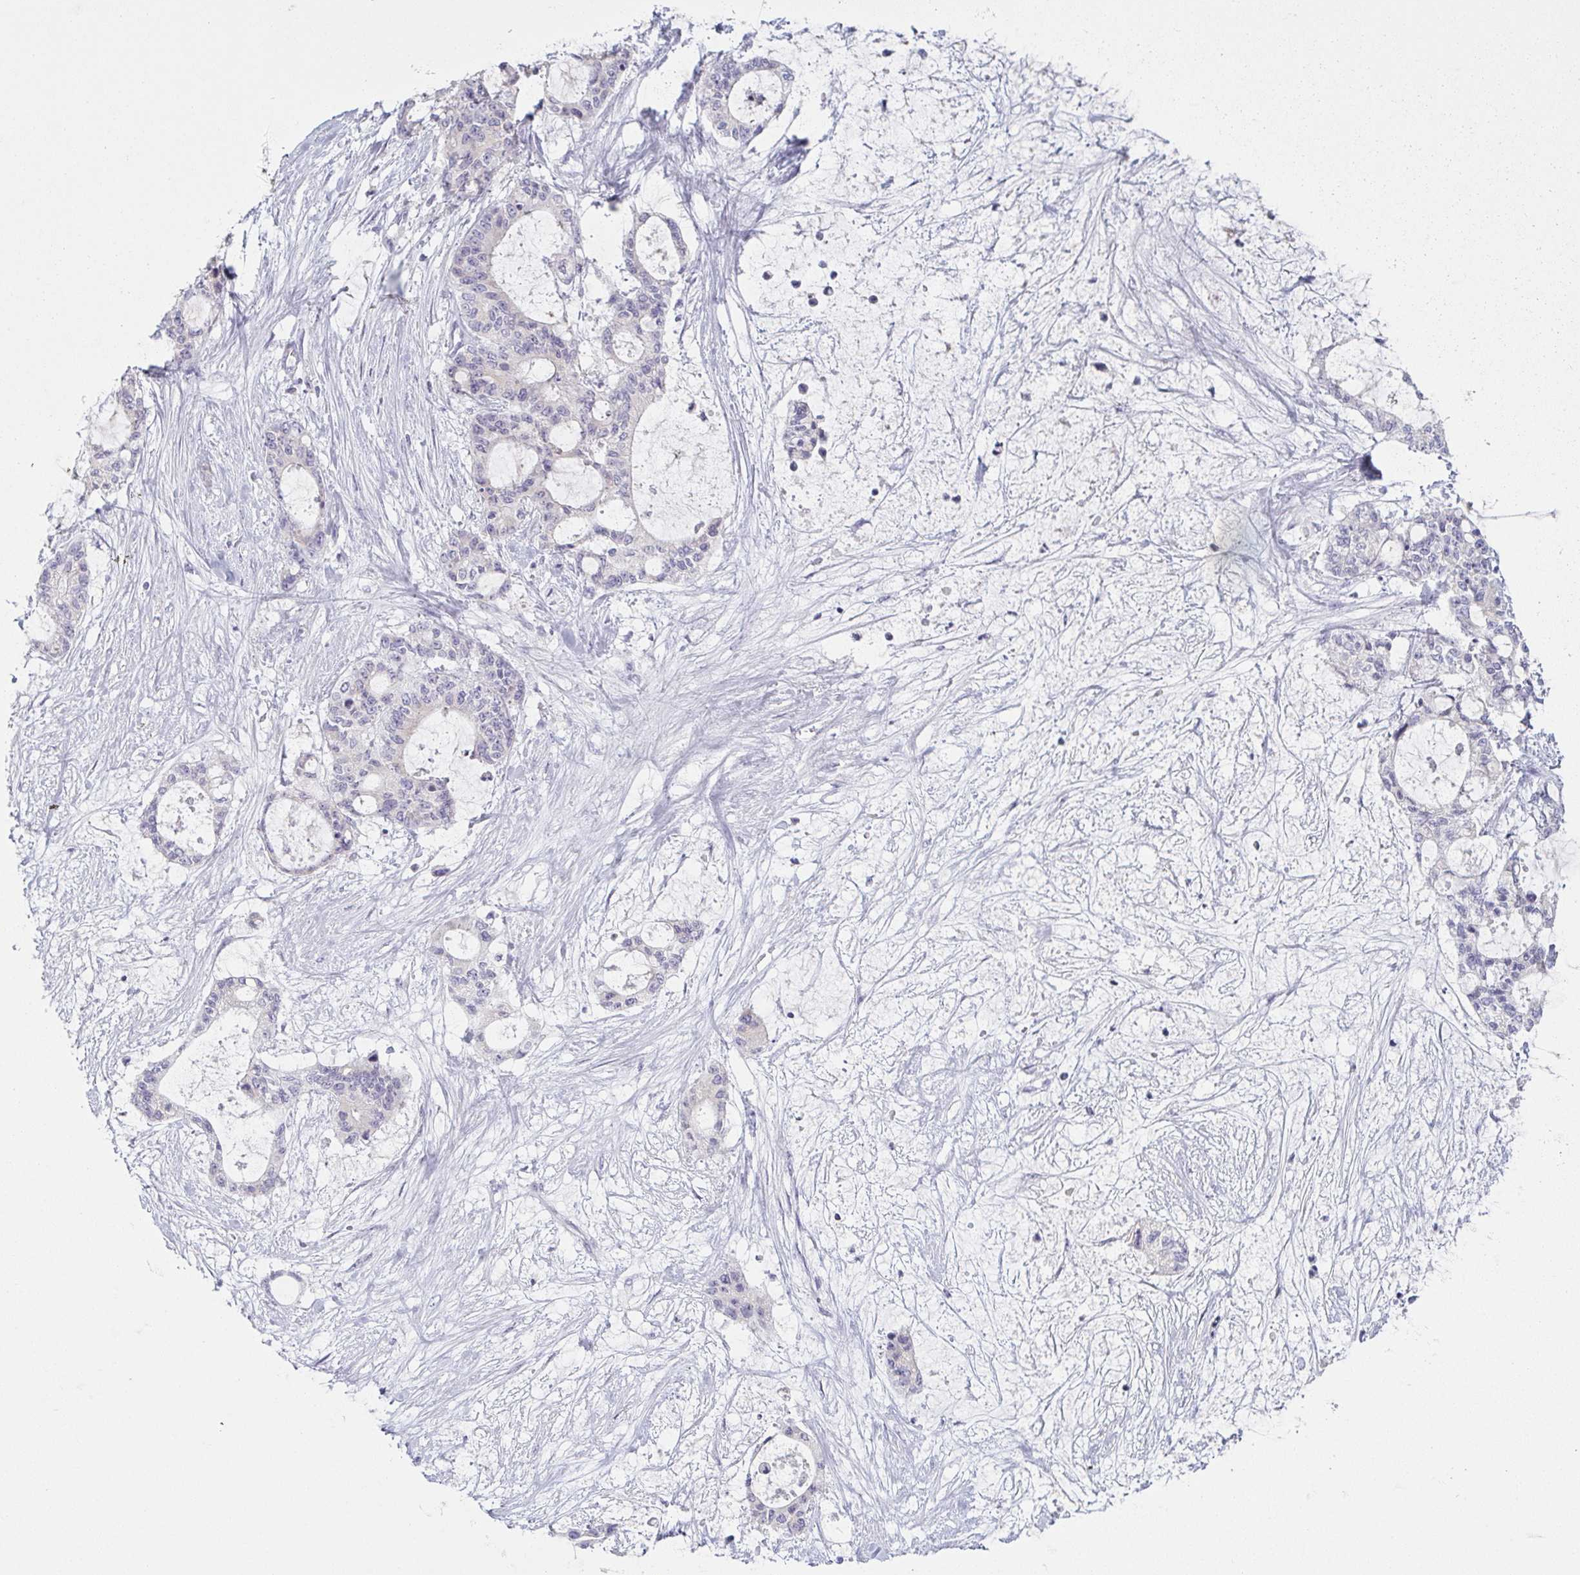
{"staining": {"intensity": "negative", "quantity": "none", "location": "none"}, "tissue": "liver cancer", "cell_type": "Tumor cells", "image_type": "cancer", "snomed": [{"axis": "morphology", "description": "Normal tissue, NOS"}, {"axis": "morphology", "description": "Cholangiocarcinoma"}, {"axis": "topography", "description": "Liver"}, {"axis": "topography", "description": "Peripheral nerve tissue"}], "caption": "This is an immunohistochemistry image of liver cancer. There is no expression in tumor cells.", "gene": "PRR27", "patient": {"sex": "female", "age": 73}}